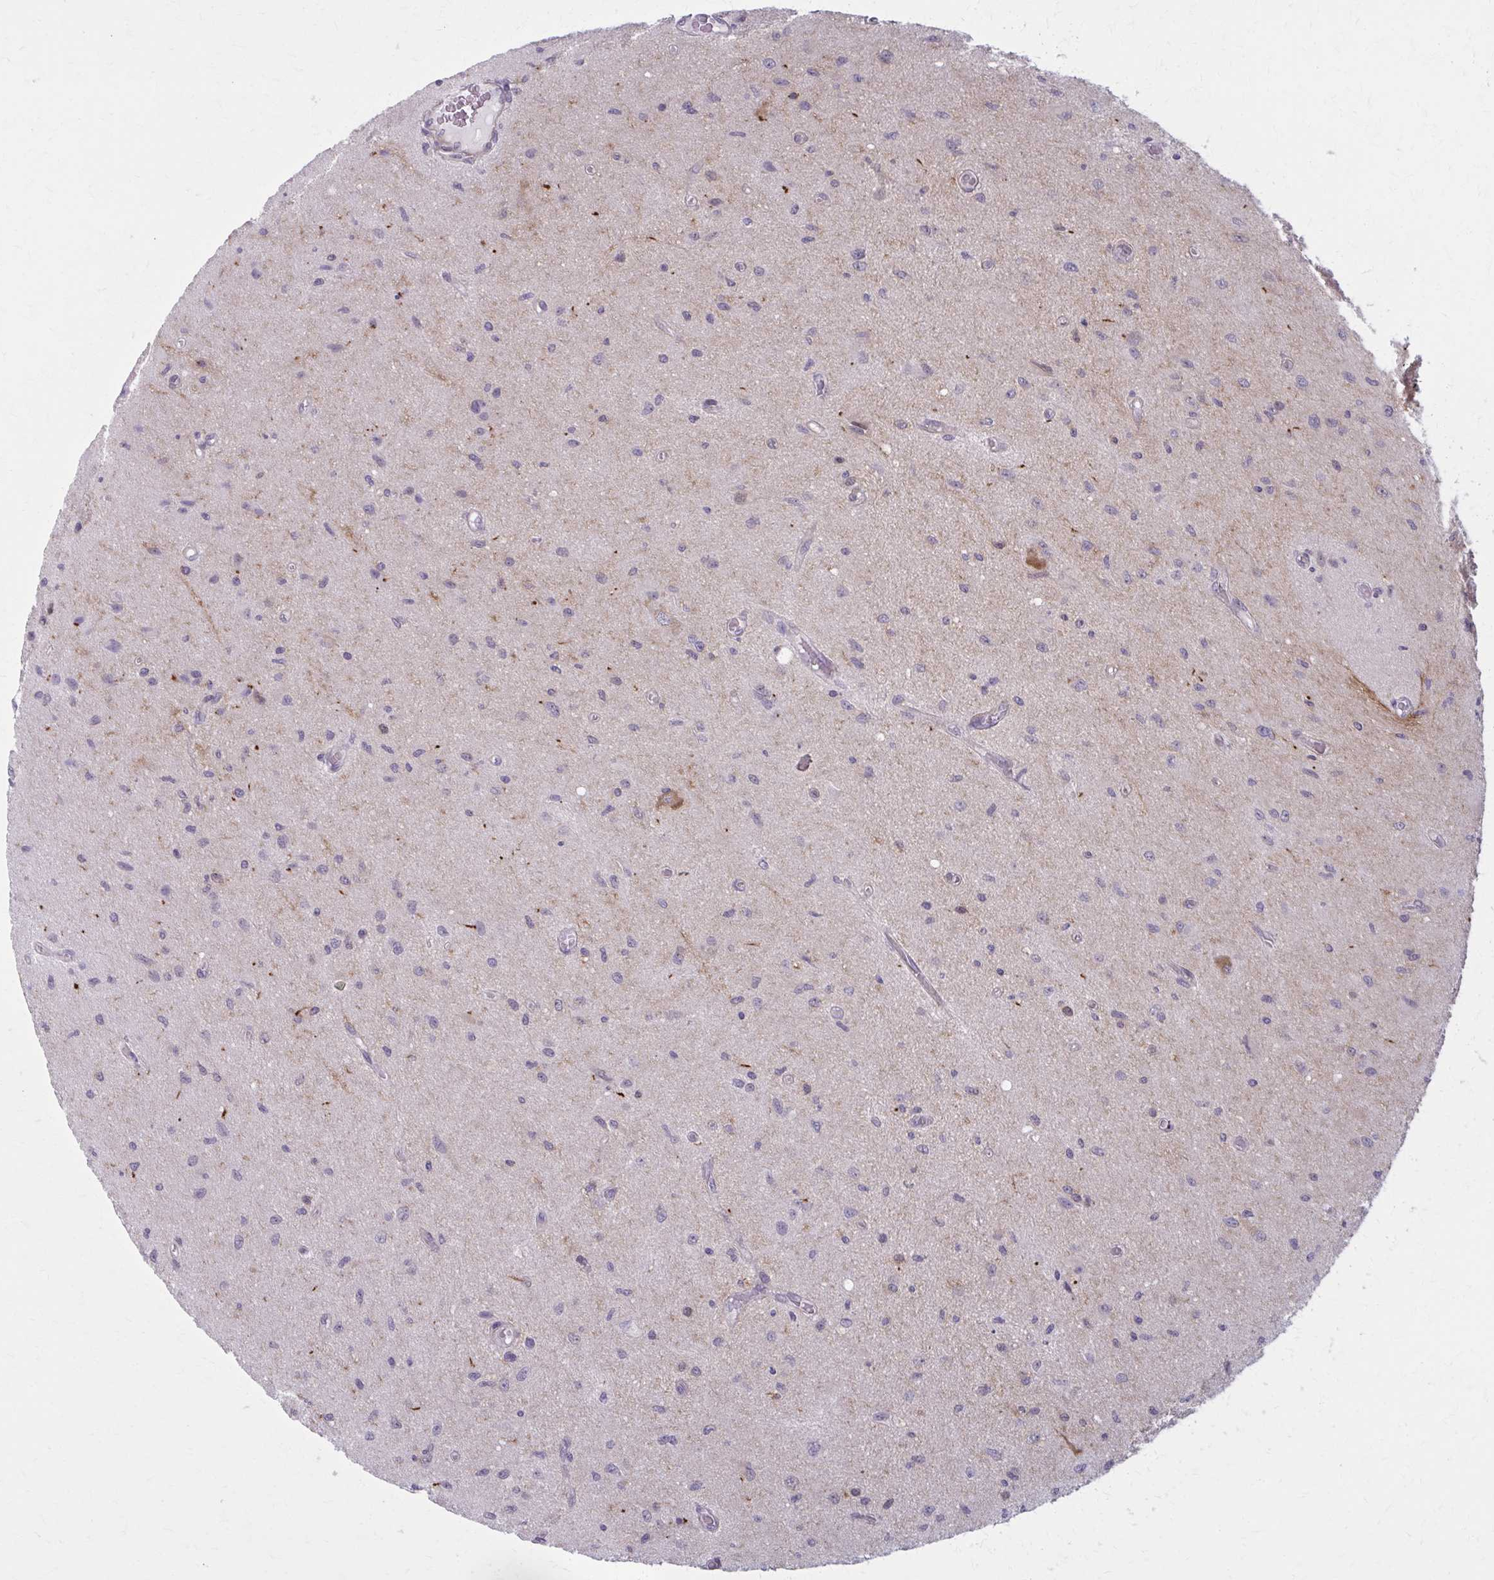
{"staining": {"intensity": "weak", "quantity": "<25%", "location": "cytoplasmic/membranous"}, "tissue": "glioma", "cell_type": "Tumor cells", "image_type": "cancer", "snomed": [{"axis": "morphology", "description": "Glioma, malignant, High grade"}, {"axis": "topography", "description": "Brain"}], "caption": "There is no significant staining in tumor cells of high-grade glioma (malignant).", "gene": "NUMBL", "patient": {"sex": "male", "age": 67}}